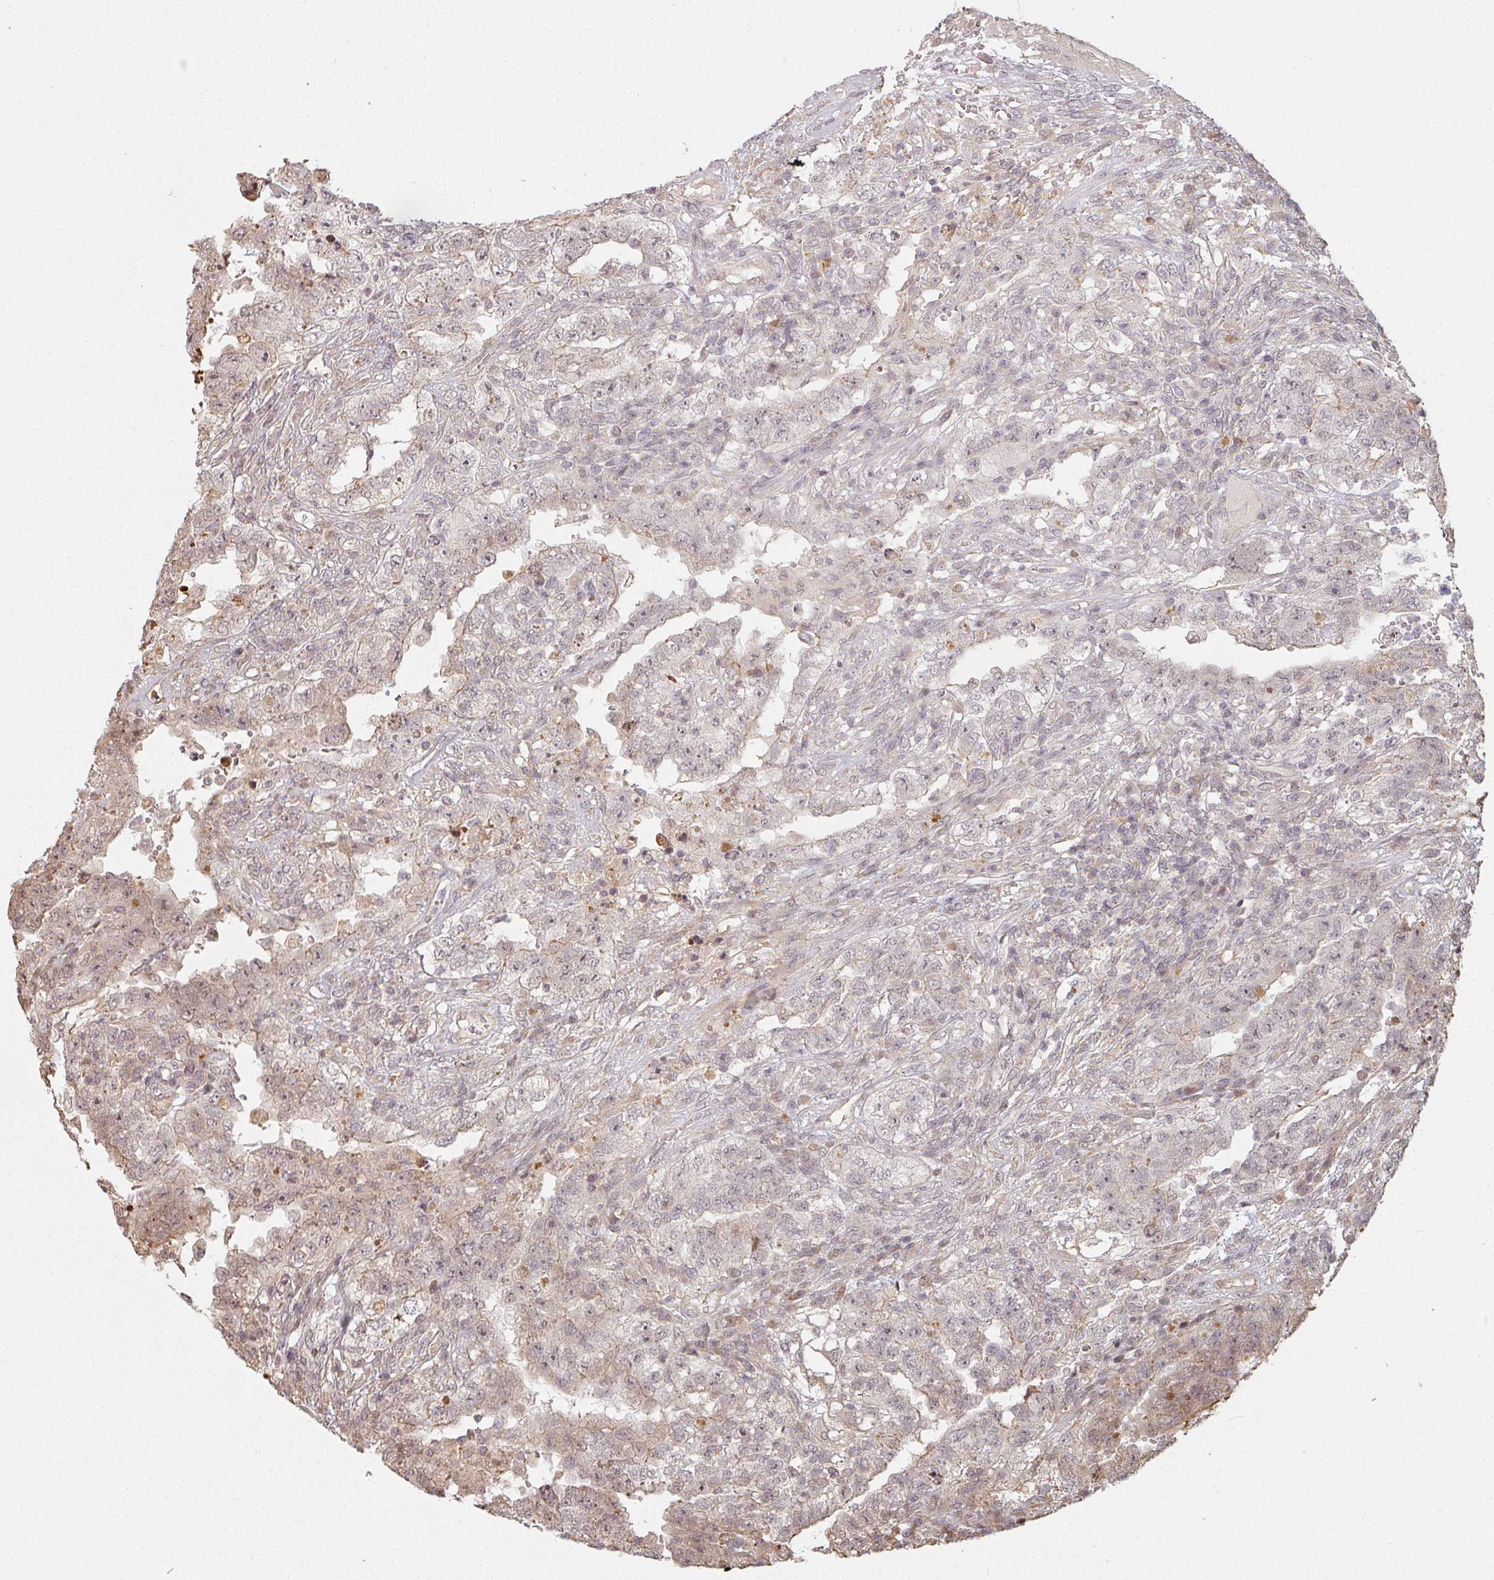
{"staining": {"intensity": "weak", "quantity": "25%-75%", "location": "cytoplasmic/membranous,nuclear"}, "tissue": "testis cancer", "cell_type": "Tumor cells", "image_type": "cancer", "snomed": [{"axis": "morphology", "description": "Carcinoma, Embryonal, NOS"}, {"axis": "topography", "description": "Testis"}], "caption": "There is low levels of weak cytoplasmic/membranous and nuclear expression in tumor cells of embryonal carcinoma (testis), as demonstrated by immunohistochemical staining (brown color).", "gene": "MED19", "patient": {"sex": "male", "age": 26}}